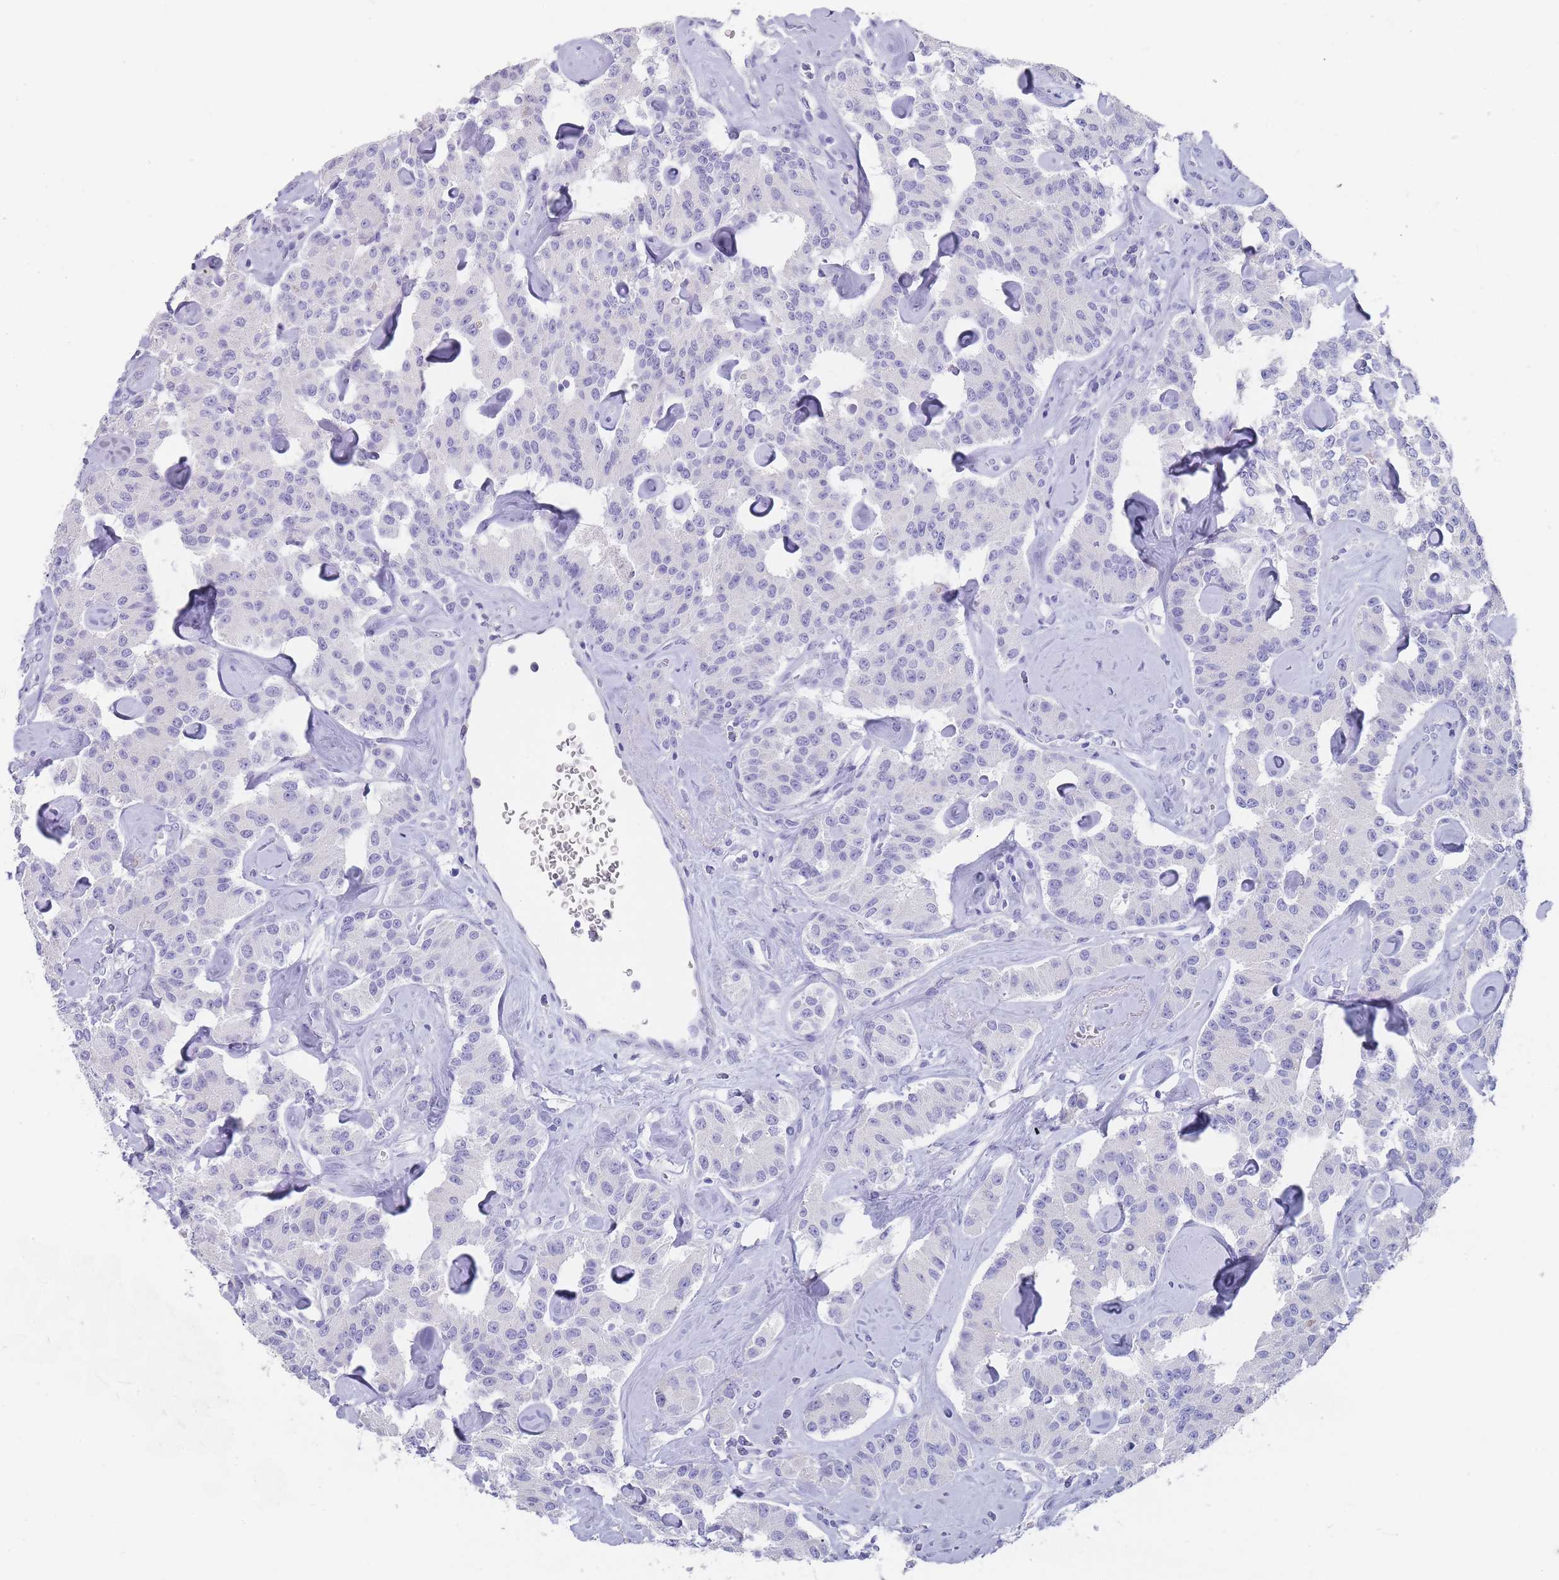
{"staining": {"intensity": "negative", "quantity": "none", "location": "none"}, "tissue": "carcinoid", "cell_type": "Tumor cells", "image_type": "cancer", "snomed": [{"axis": "morphology", "description": "Carcinoid, malignant, NOS"}, {"axis": "topography", "description": "Pancreas"}], "caption": "Immunohistochemistry histopathology image of neoplastic tissue: malignant carcinoid stained with DAB reveals no significant protein positivity in tumor cells.", "gene": "RAB2B", "patient": {"sex": "male", "age": 41}}